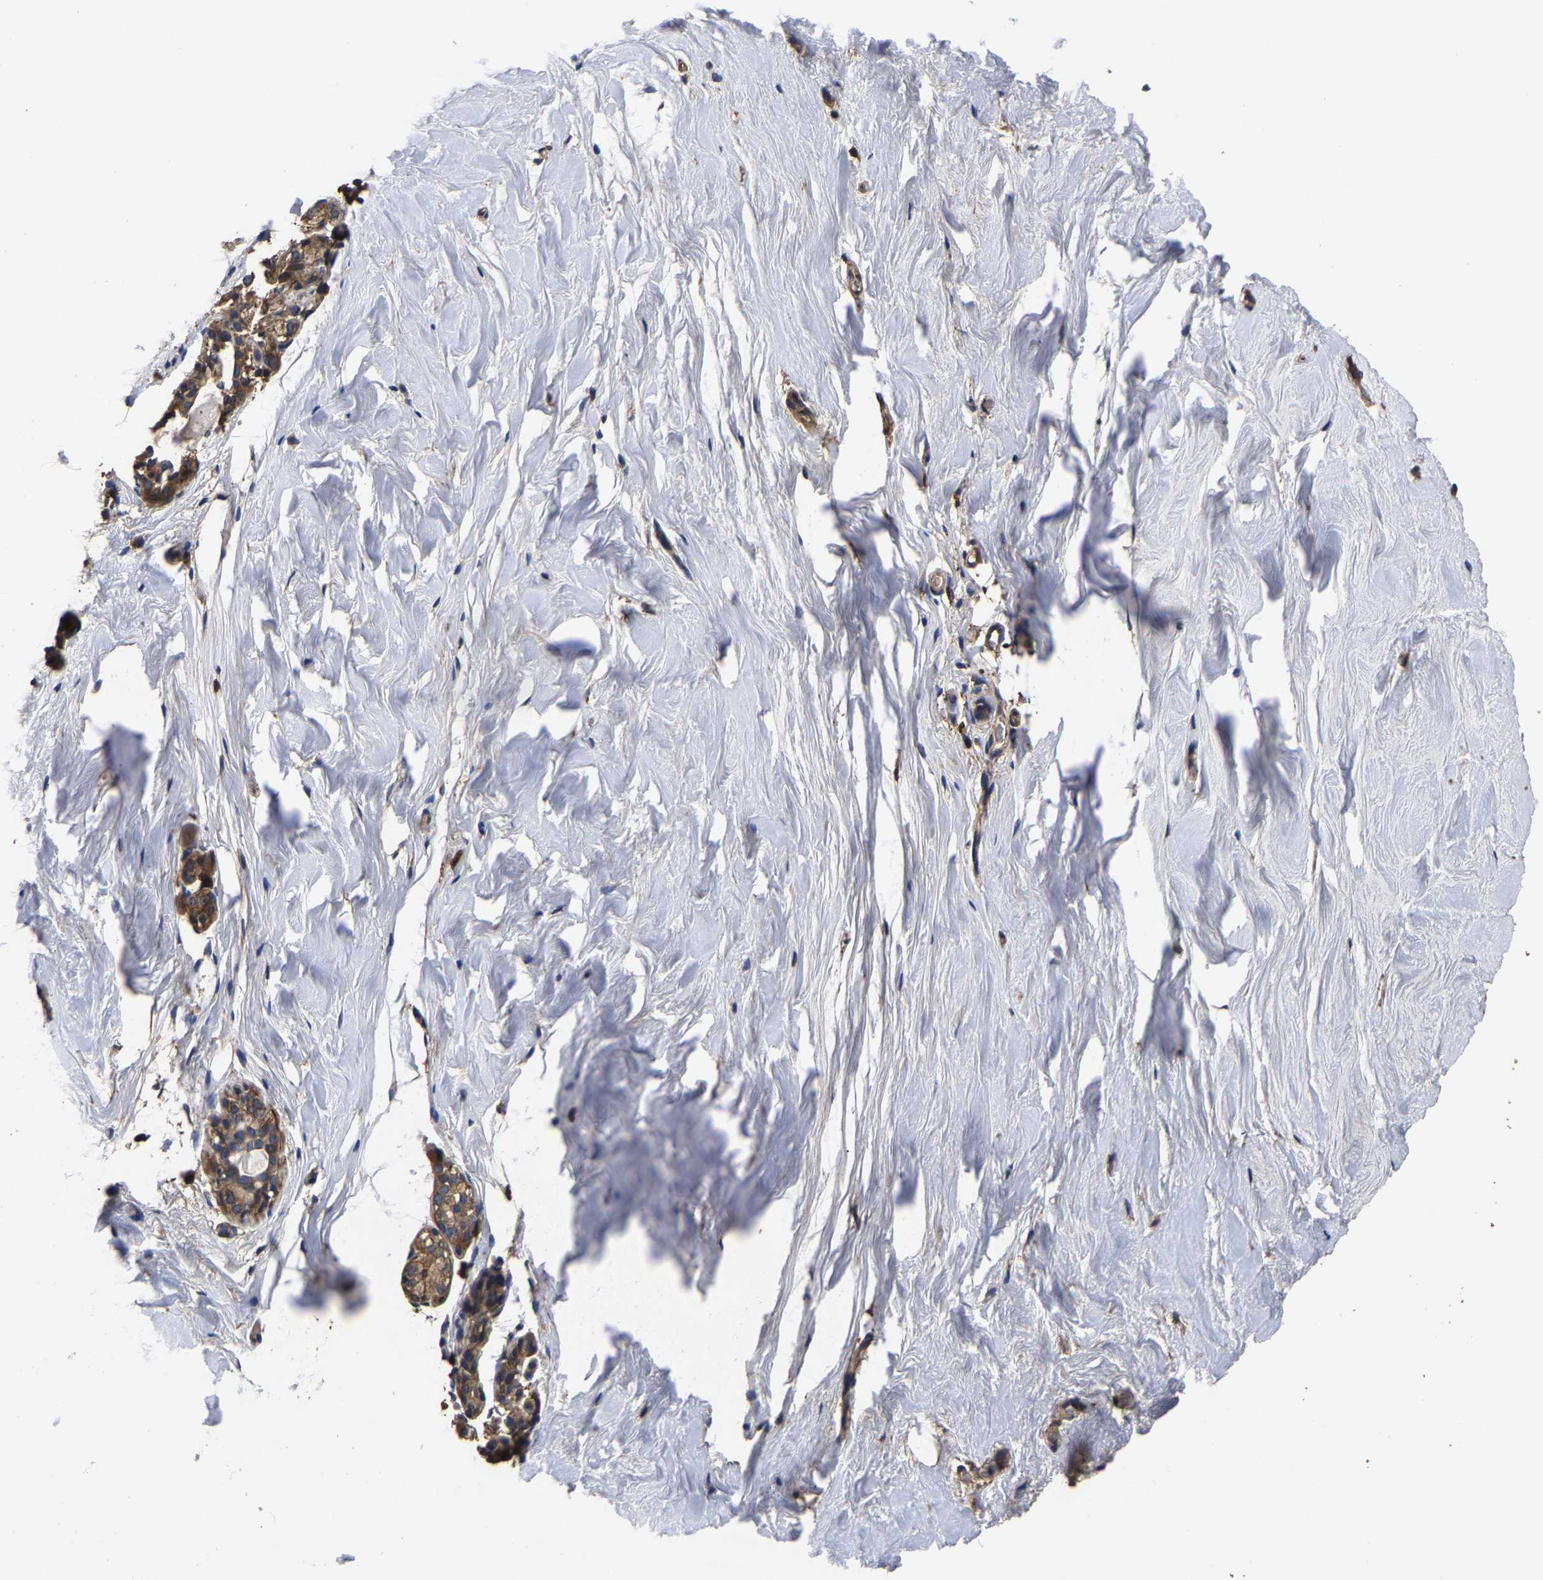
{"staining": {"intensity": "negative", "quantity": "none", "location": "none"}, "tissue": "breast", "cell_type": "Adipocytes", "image_type": "normal", "snomed": [{"axis": "morphology", "description": "Normal tissue, NOS"}, {"axis": "topography", "description": "Breast"}], "caption": "Adipocytes are negative for brown protein staining in unremarkable breast. (Stains: DAB (3,3'-diaminobenzidine) immunohistochemistry (IHC) with hematoxylin counter stain, Microscopy: brightfield microscopy at high magnification).", "gene": "ITCH", "patient": {"sex": "female", "age": 62}}